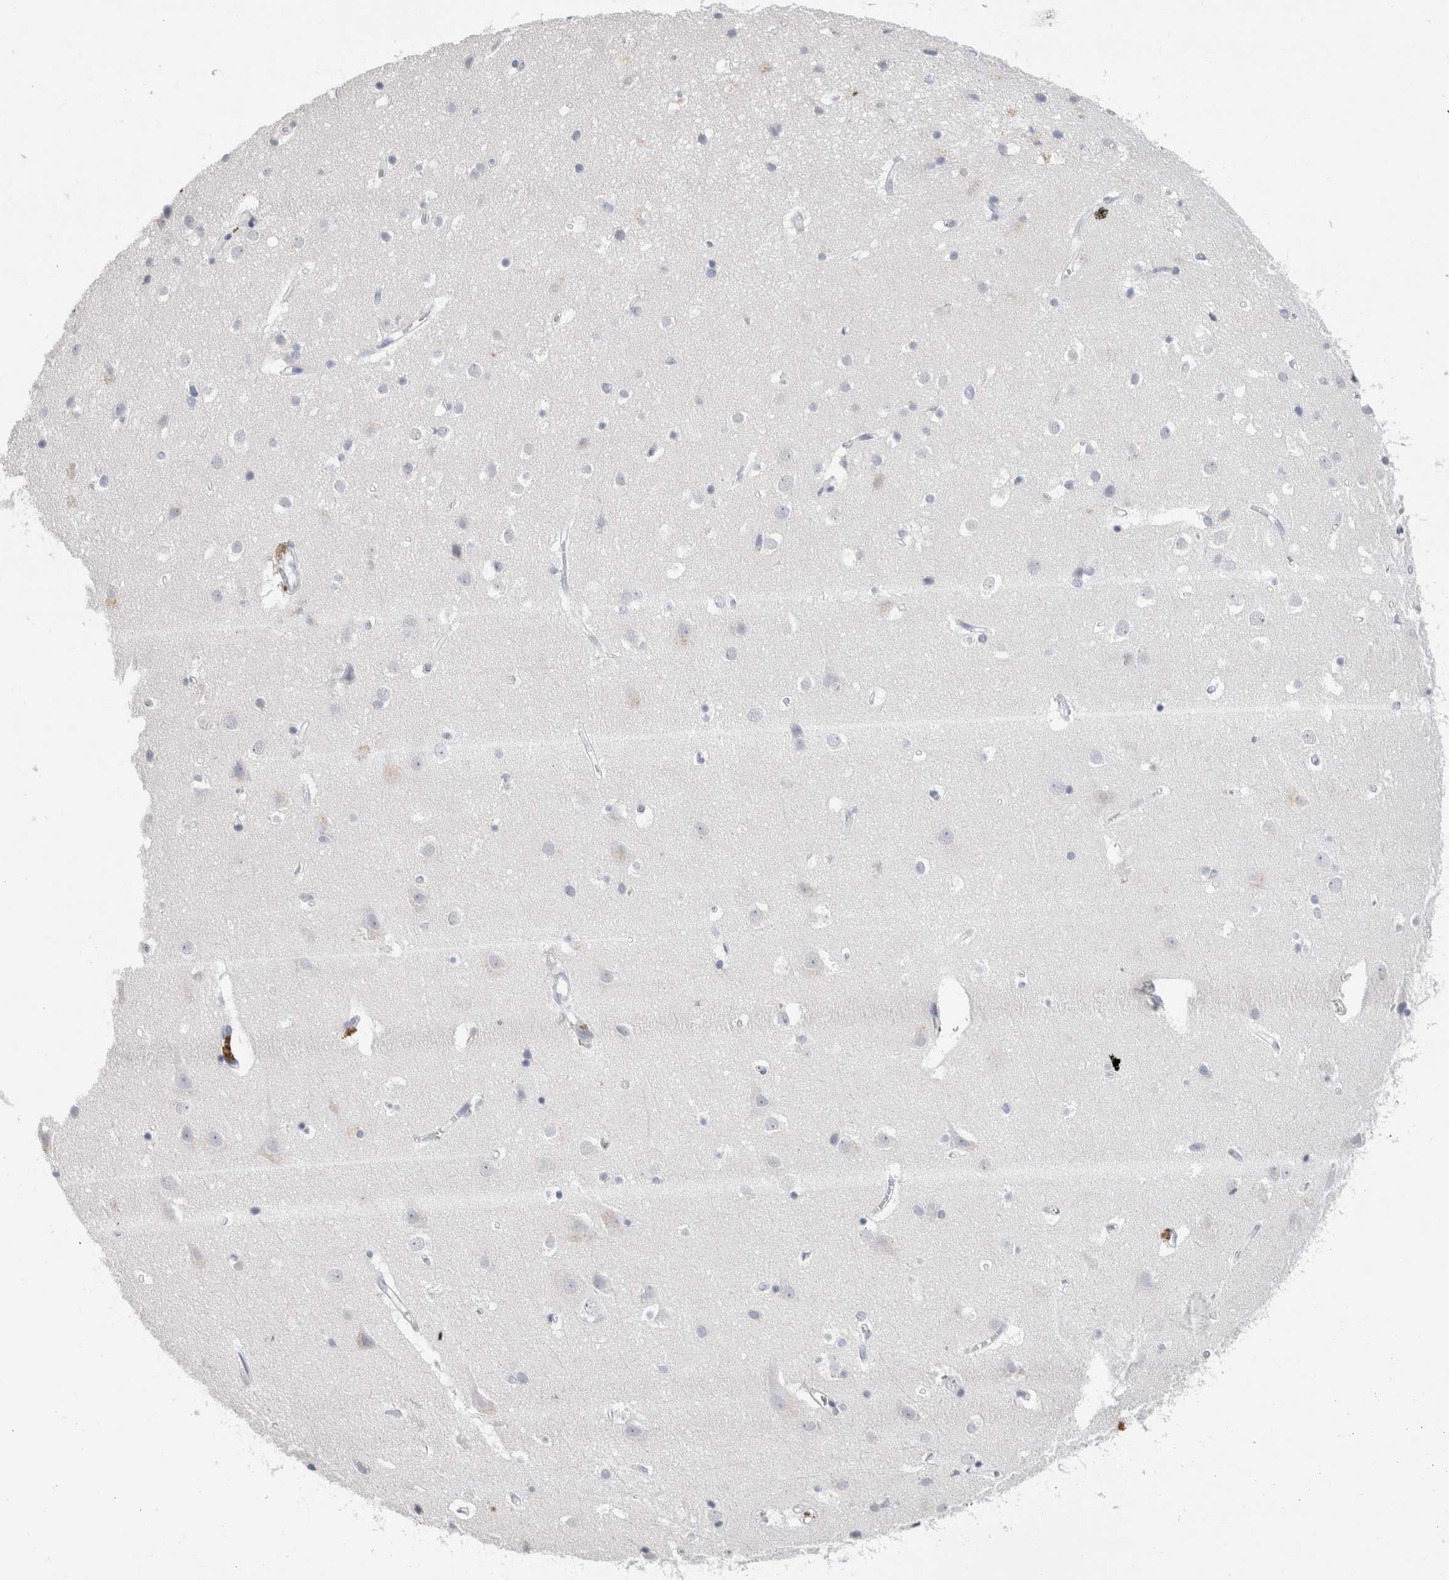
{"staining": {"intensity": "negative", "quantity": "none", "location": "none"}, "tissue": "cerebral cortex", "cell_type": "Endothelial cells", "image_type": "normal", "snomed": [{"axis": "morphology", "description": "Normal tissue, NOS"}, {"axis": "topography", "description": "Cerebral cortex"}], "caption": "The photomicrograph reveals no staining of endothelial cells in benign cerebral cortex.", "gene": "SCGB1A1", "patient": {"sex": "male", "age": 54}}